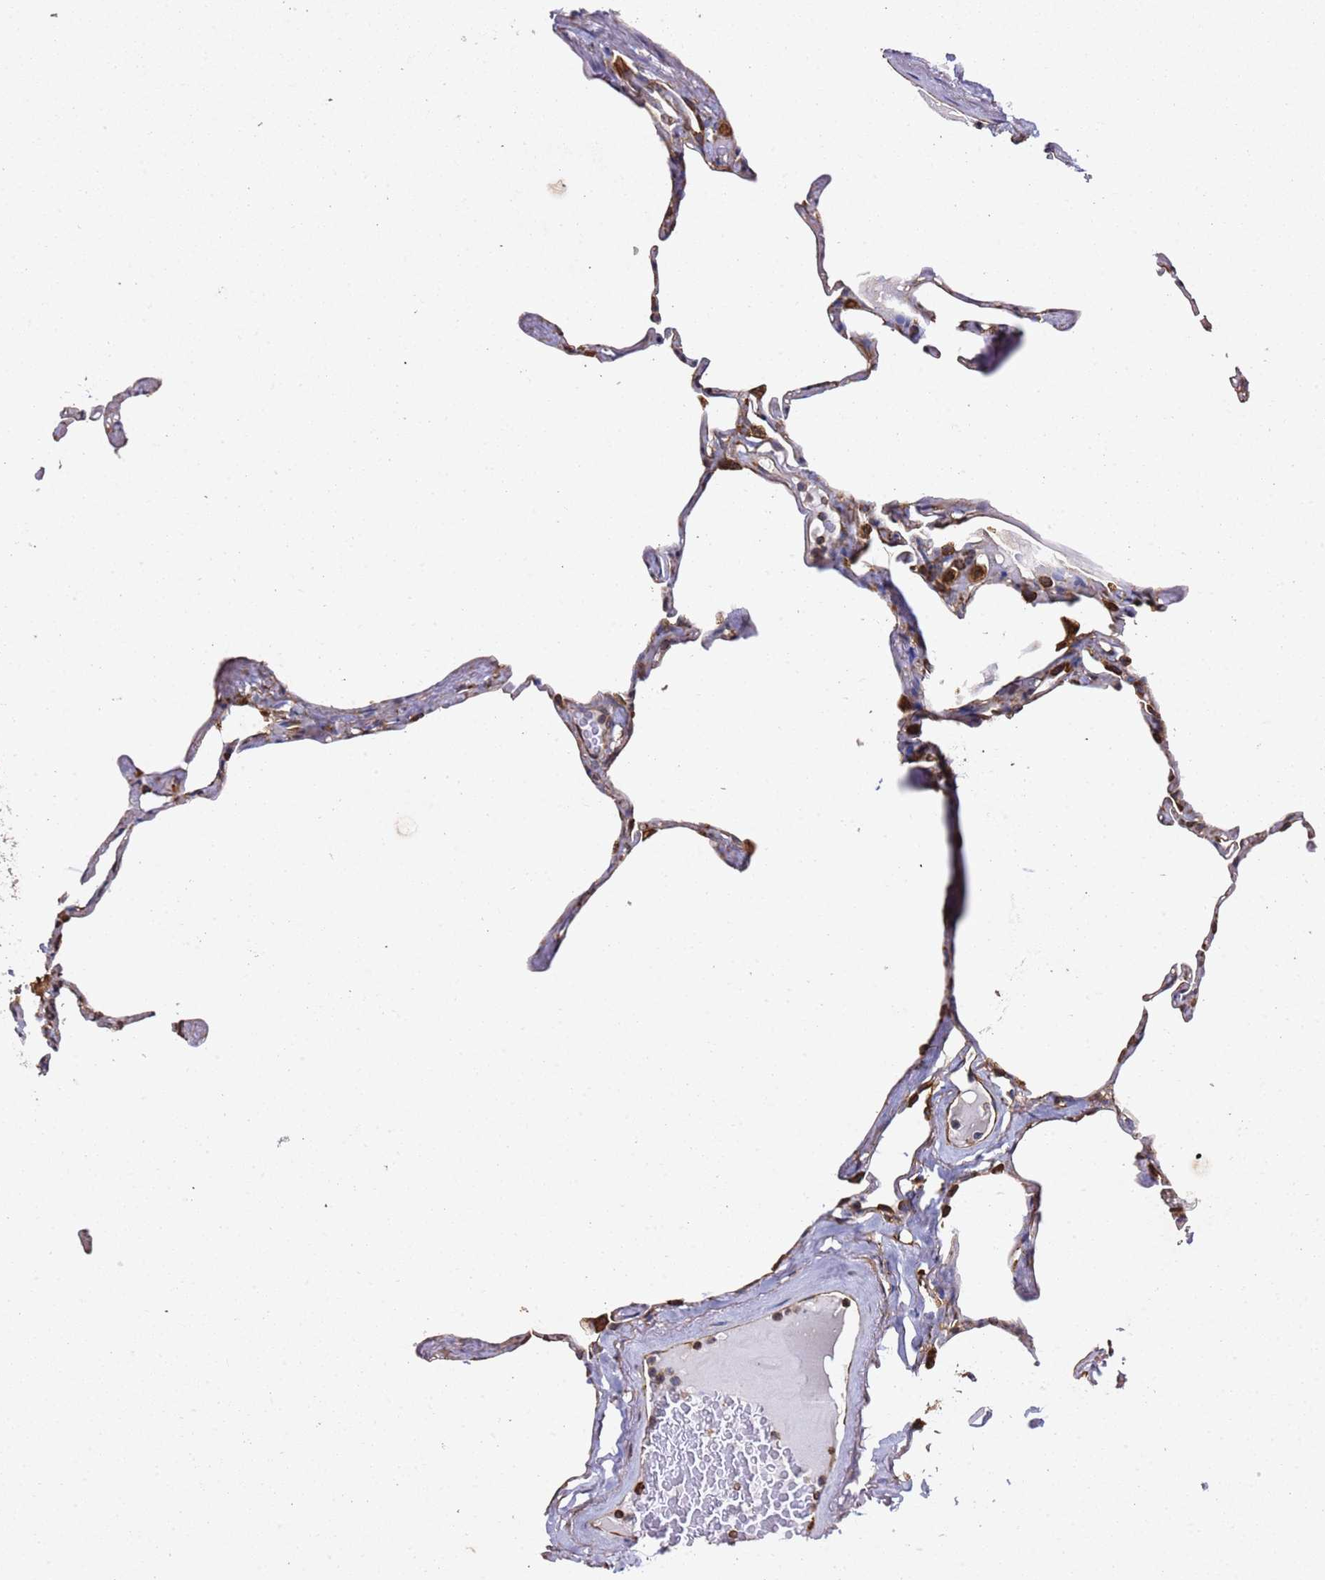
{"staining": {"intensity": "strong", "quantity": "25%-75%", "location": "cytoplasmic/membranous"}, "tissue": "lung", "cell_type": "Alveolar cells", "image_type": "normal", "snomed": [{"axis": "morphology", "description": "Normal tissue, NOS"}, {"axis": "topography", "description": "Lung"}], "caption": "DAB immunohistochemical staining of unremarkable human lung exhibits strong cytoplasmic/membranous protein expression in approximately 25%-75% of alveolar cells. Using DAB (3,3'-diaminobenzidine) (brown) and hematoxylin (blue) stains, captured at high magnification using brightfield microscopy.", "gene": "TPST1", "patient": {"sex": "male", "age": 65}}